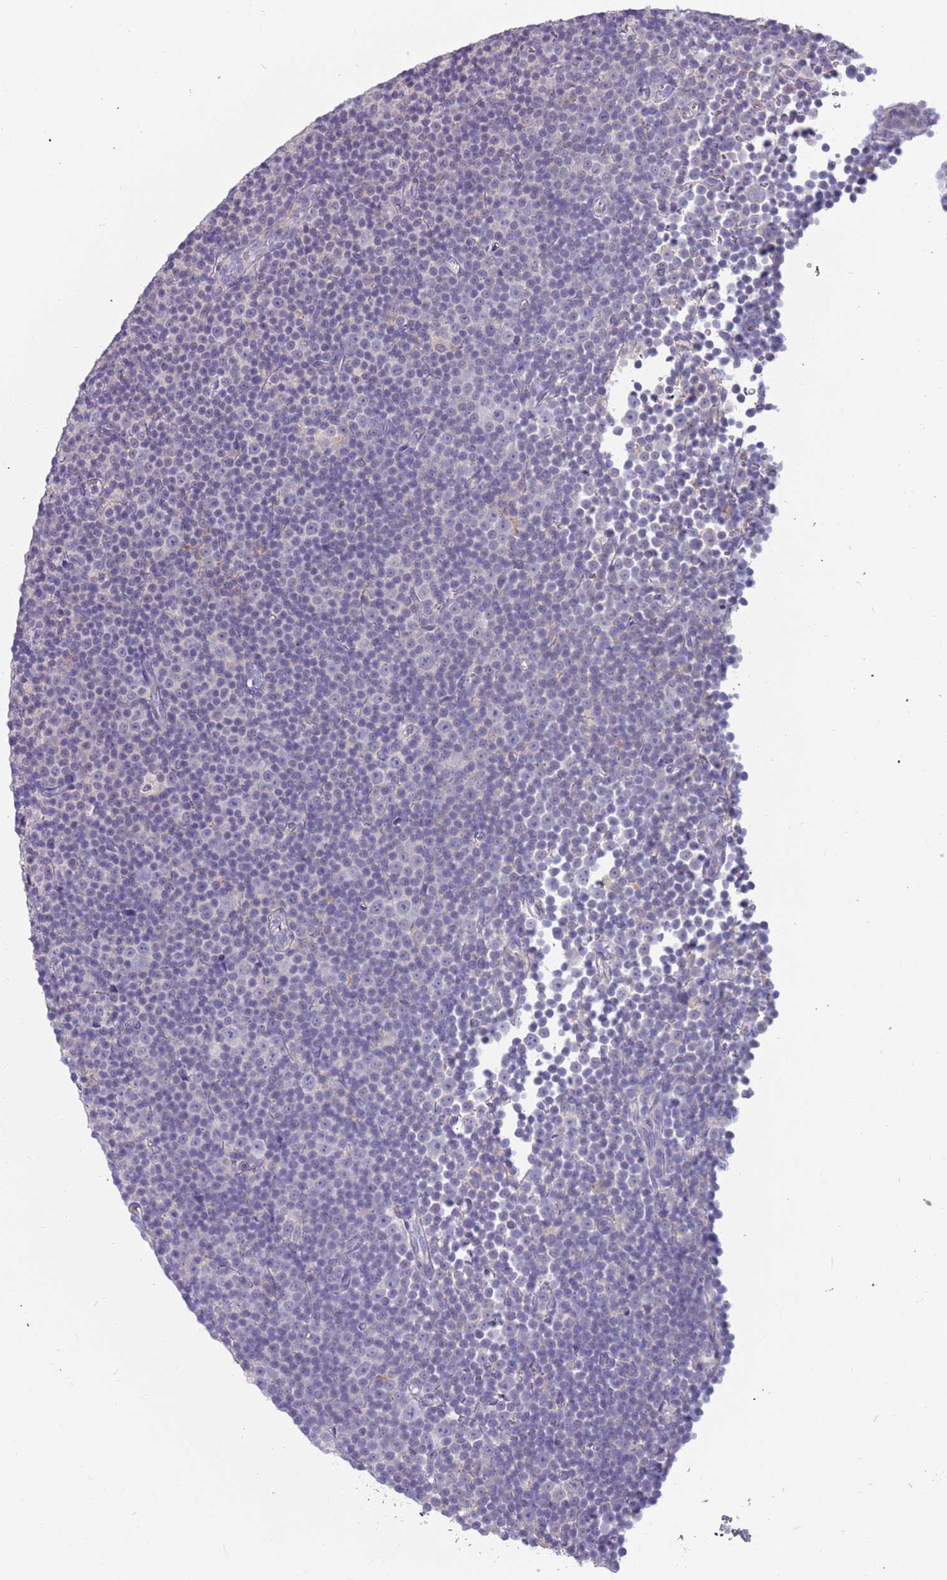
{"staining": {"intensity": "negative", "quantity": "none", "location": "none"}, "tissue": "lymphoma", "cell_type": "Tumor cells", "image_type": "cancer", "snomed": [{"axis": "morphology", "description": "Malignant lymphoma, non-Hodgkin's type, Low grade"}, {"axis": "topography", "description": "Lymph node"}], "caption": "This is an IHC photomicrograph of human lymphoma. There is no positivity in tumor cells.", "gene": "RHCG", "patient": {"sex": "female", "age": 67}}